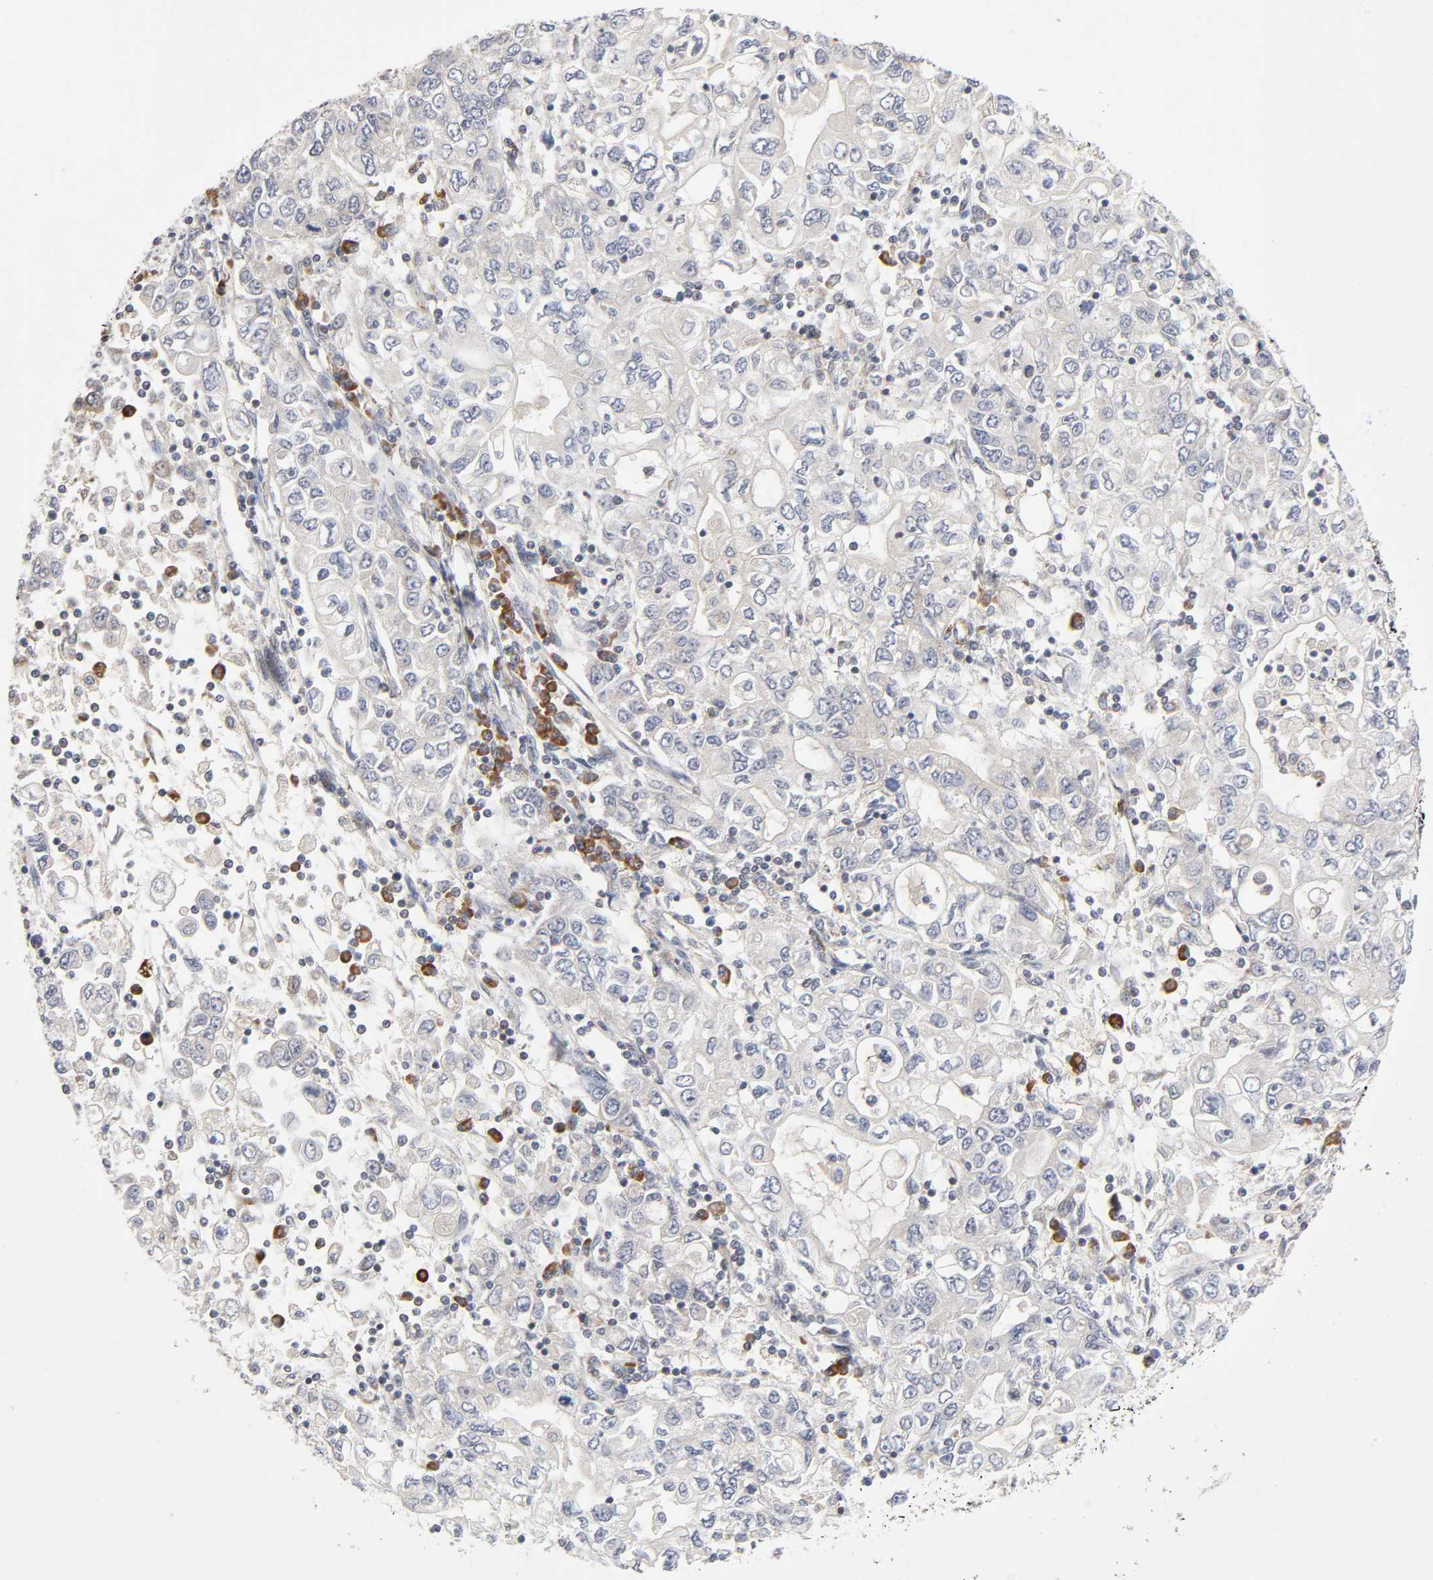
{"staining": {"intensity": "negative", "quantity": "none", "location": "none"}, "tissue": "stomach cancer", "cell_type": "Tumor cells", "image_type": "cancer", "snomed": [{"axis": "morphology", "description": "Adenocarcinoma, NOS"}, {"axis": "topography", "description": "Stomach, lower"}], "caption": "This histopathology image is of stomach cancer (adenocarcinoma) stained with immunohistochemistry to label a protein in brown with the nuclei are counter-stained blue. There is no positivity in tumor cells. Brightfield microscopy of immunohistochemistry stained with DAB (3,3'-diaminobenzidine) (brown) and hematoxylin (blue), captured at high magnification.", "gene": "IL4R", "patient": {"sex": "female", "age": 72}}